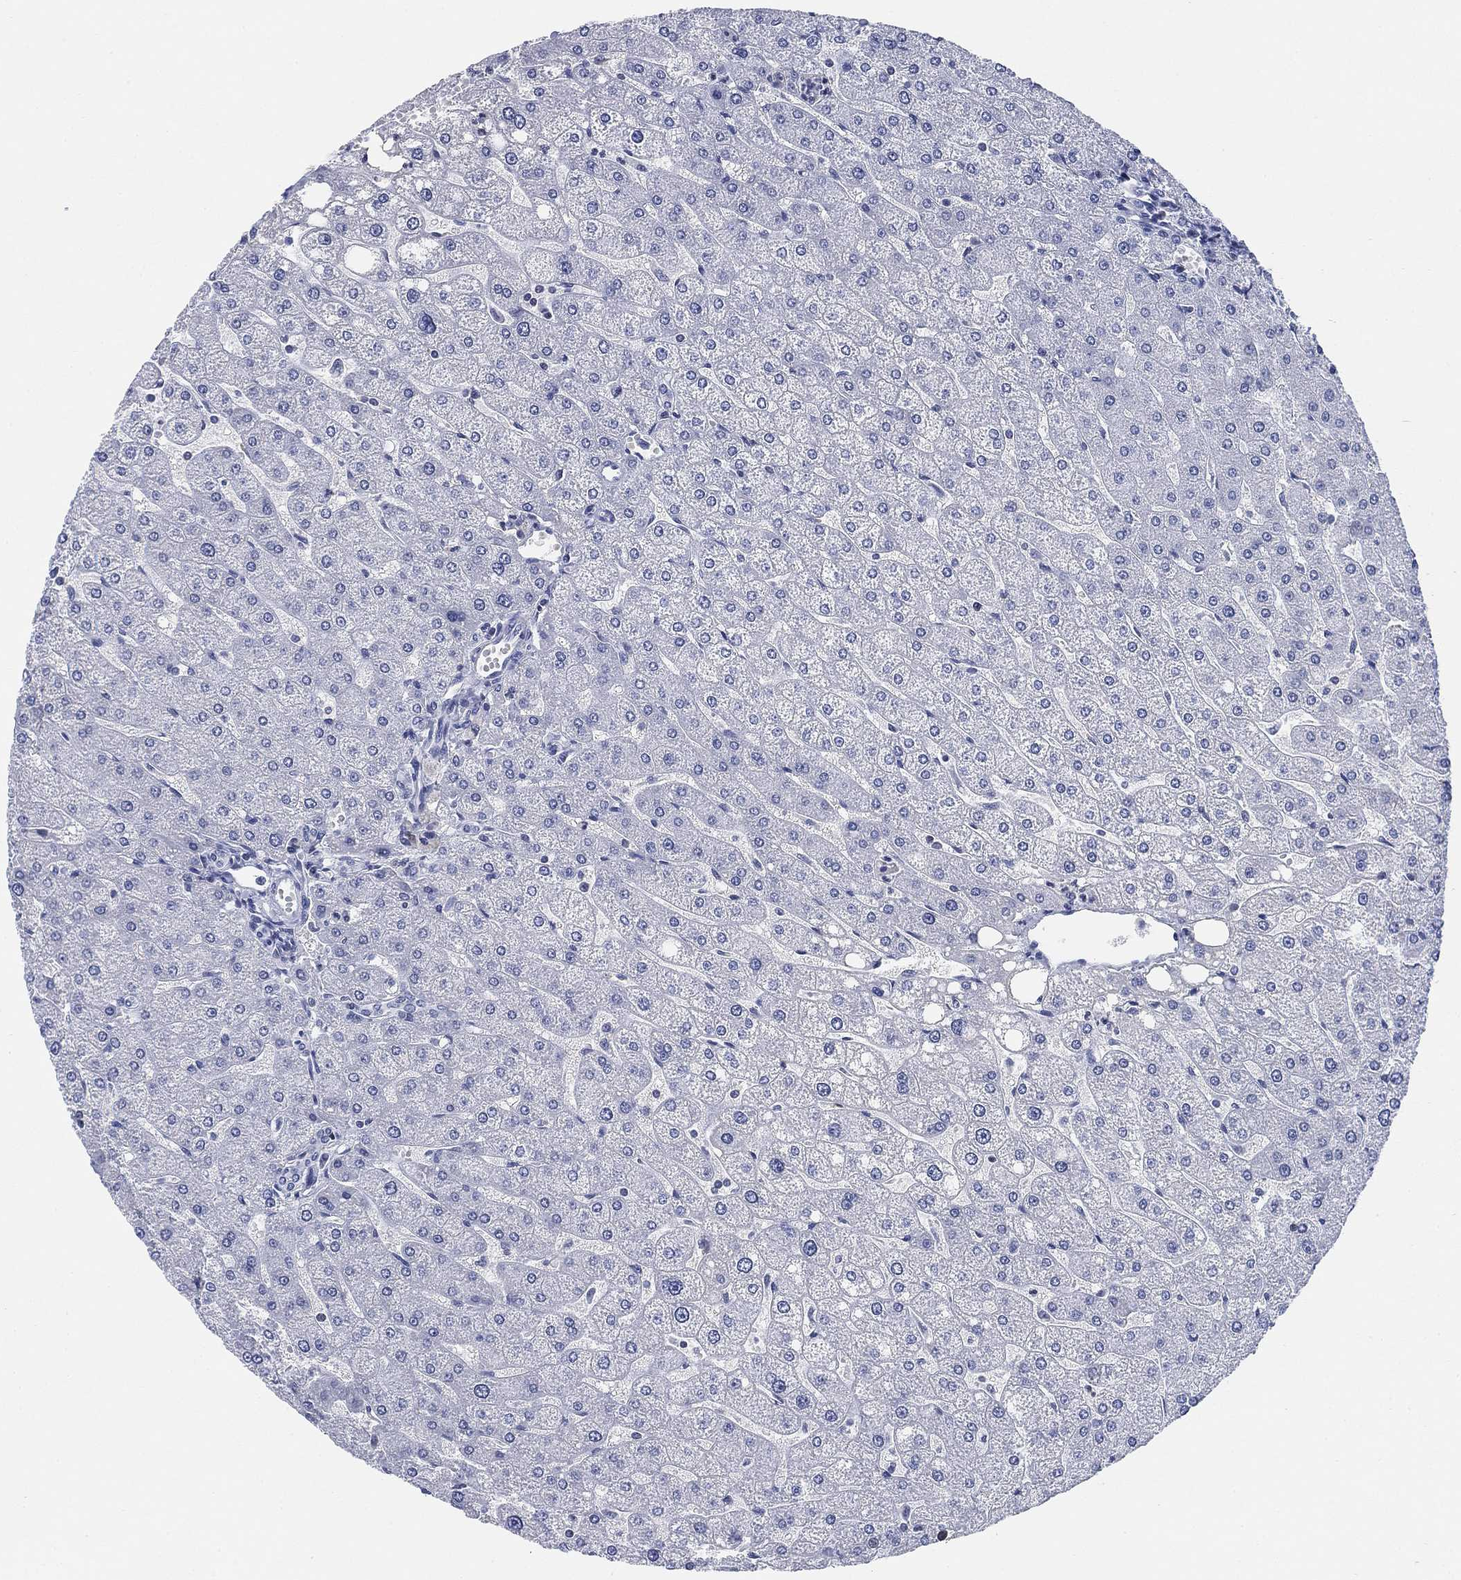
{"staining": {"intensity": "negative", "quantity": "none", "location": "none"}, "tissue": "liver", "cell_type": "Cholangiocytes", "image_type": "normal", "snomed": [{"axis": "morphology", "description": "Normal tissue, NOS"}, {"axis": "topography", "description": "Liver"}], "caption": "IHC of benign liver displays no expression in cholangiocytes.", "gene": "FYB1", "patient": {"sex": "male", "age": 67}}